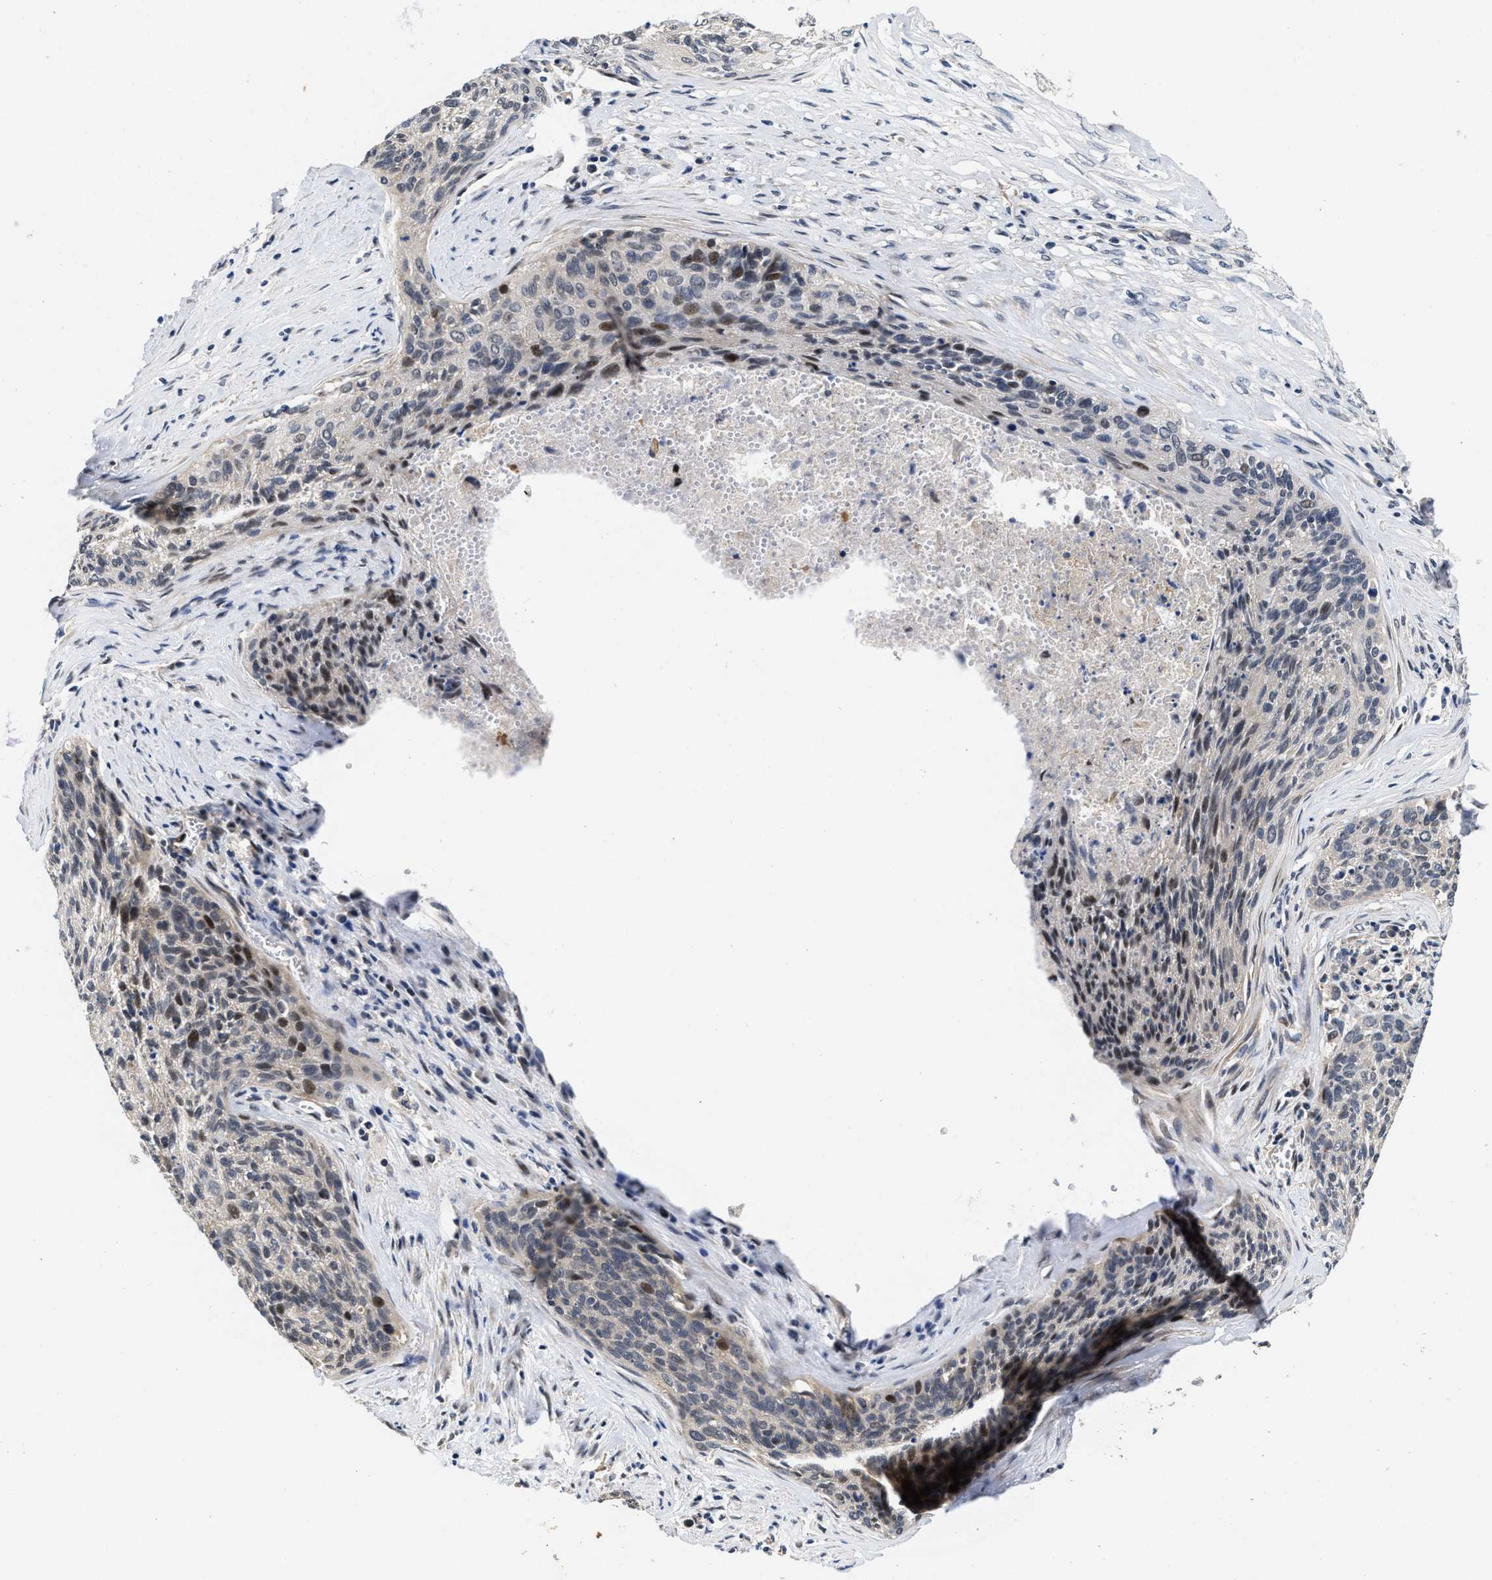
{"staining": {"intensity": "moderate", "quantity": "<25%", "location": "nuclear"}, "tissue": "cervical cancer", "cell_type": "Tumor cells", "image_type": "cancer", "snomed": [{"axis": "morphology", "description": "Squamous cell carcinoma, NOS"}, {"axis": "topography", "description": "Cervix"}], "caption": "Cervical cancer stained with IHC shows moderate nuclear positivity in about <25% of tumor cells. (Brightfield microscopy of DAB IHC at high magnification).", "gene": "SCYL2", "patient": {"sex": "female", "age": 55}}